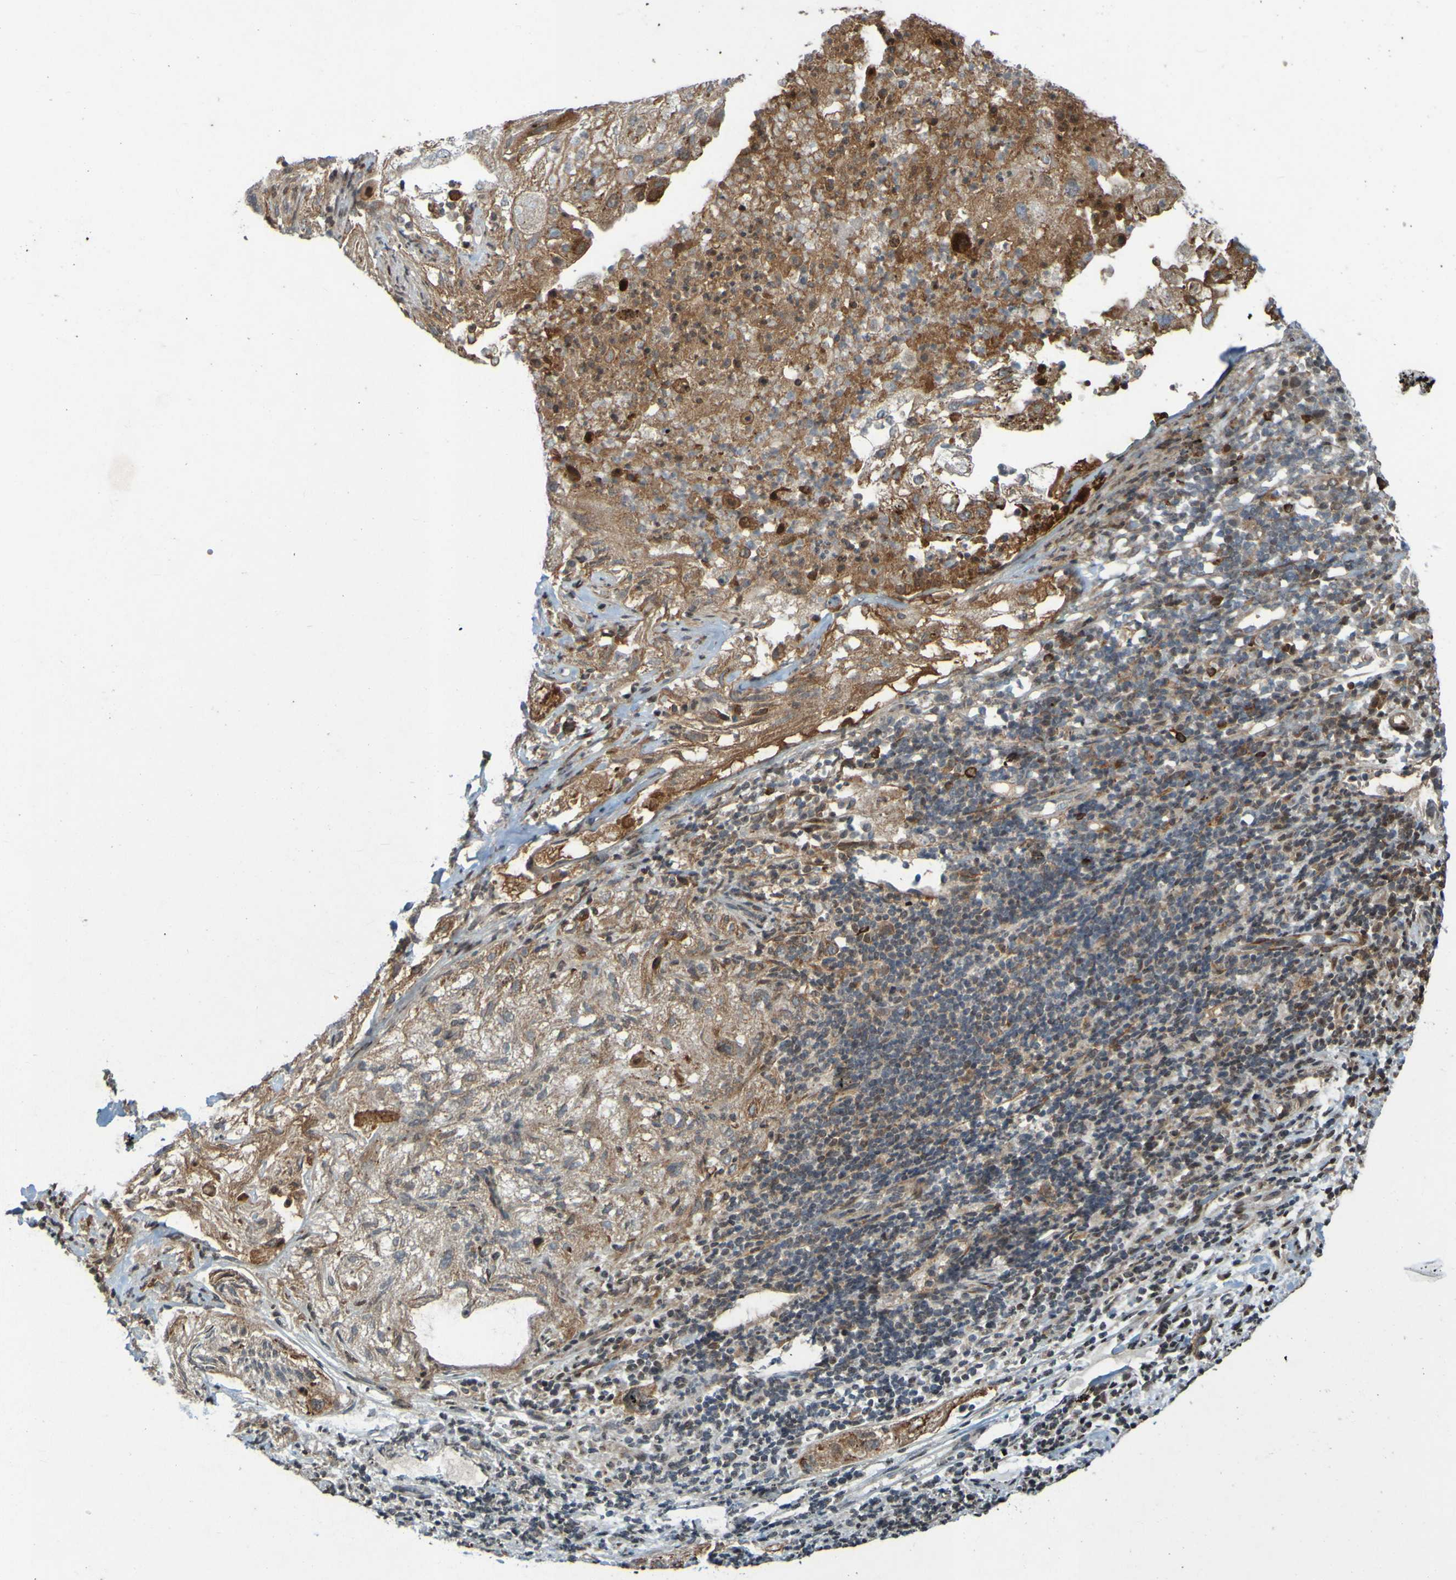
{"staining": {"intensity": "moderate", "quantity": ">75%", "location": "cytoplasmic/membranous"}, "tissue": "lung cancer", "cell_type": "Tumor cells", "image_type": "cancer", "snomed": [{"axis": "morphology", "description": "Inflammation, NOS"}, {"axis": "morphology", "description": "Squamous cell carcinoma, NOS"}, {"axis": "topography", "description": "Lymph node"}, {"axis": "topography", "description": "Soft tissue"}, {"axis": "topography", "description": "Lung"}], "caption": "Protein positivity by immunohistochemistry (IHC) demonstrates moderate cytoplasmic/membranous expression in approximately >75% of tumor cells in squamous cell carcinoma (lung). (Stains: DAB in brown, nuclei in blue, Microscopy: brightfield microscopy at high magnification).", "gene": "GUCY1A1", "patient": {"sex": "male", "age": 66}}